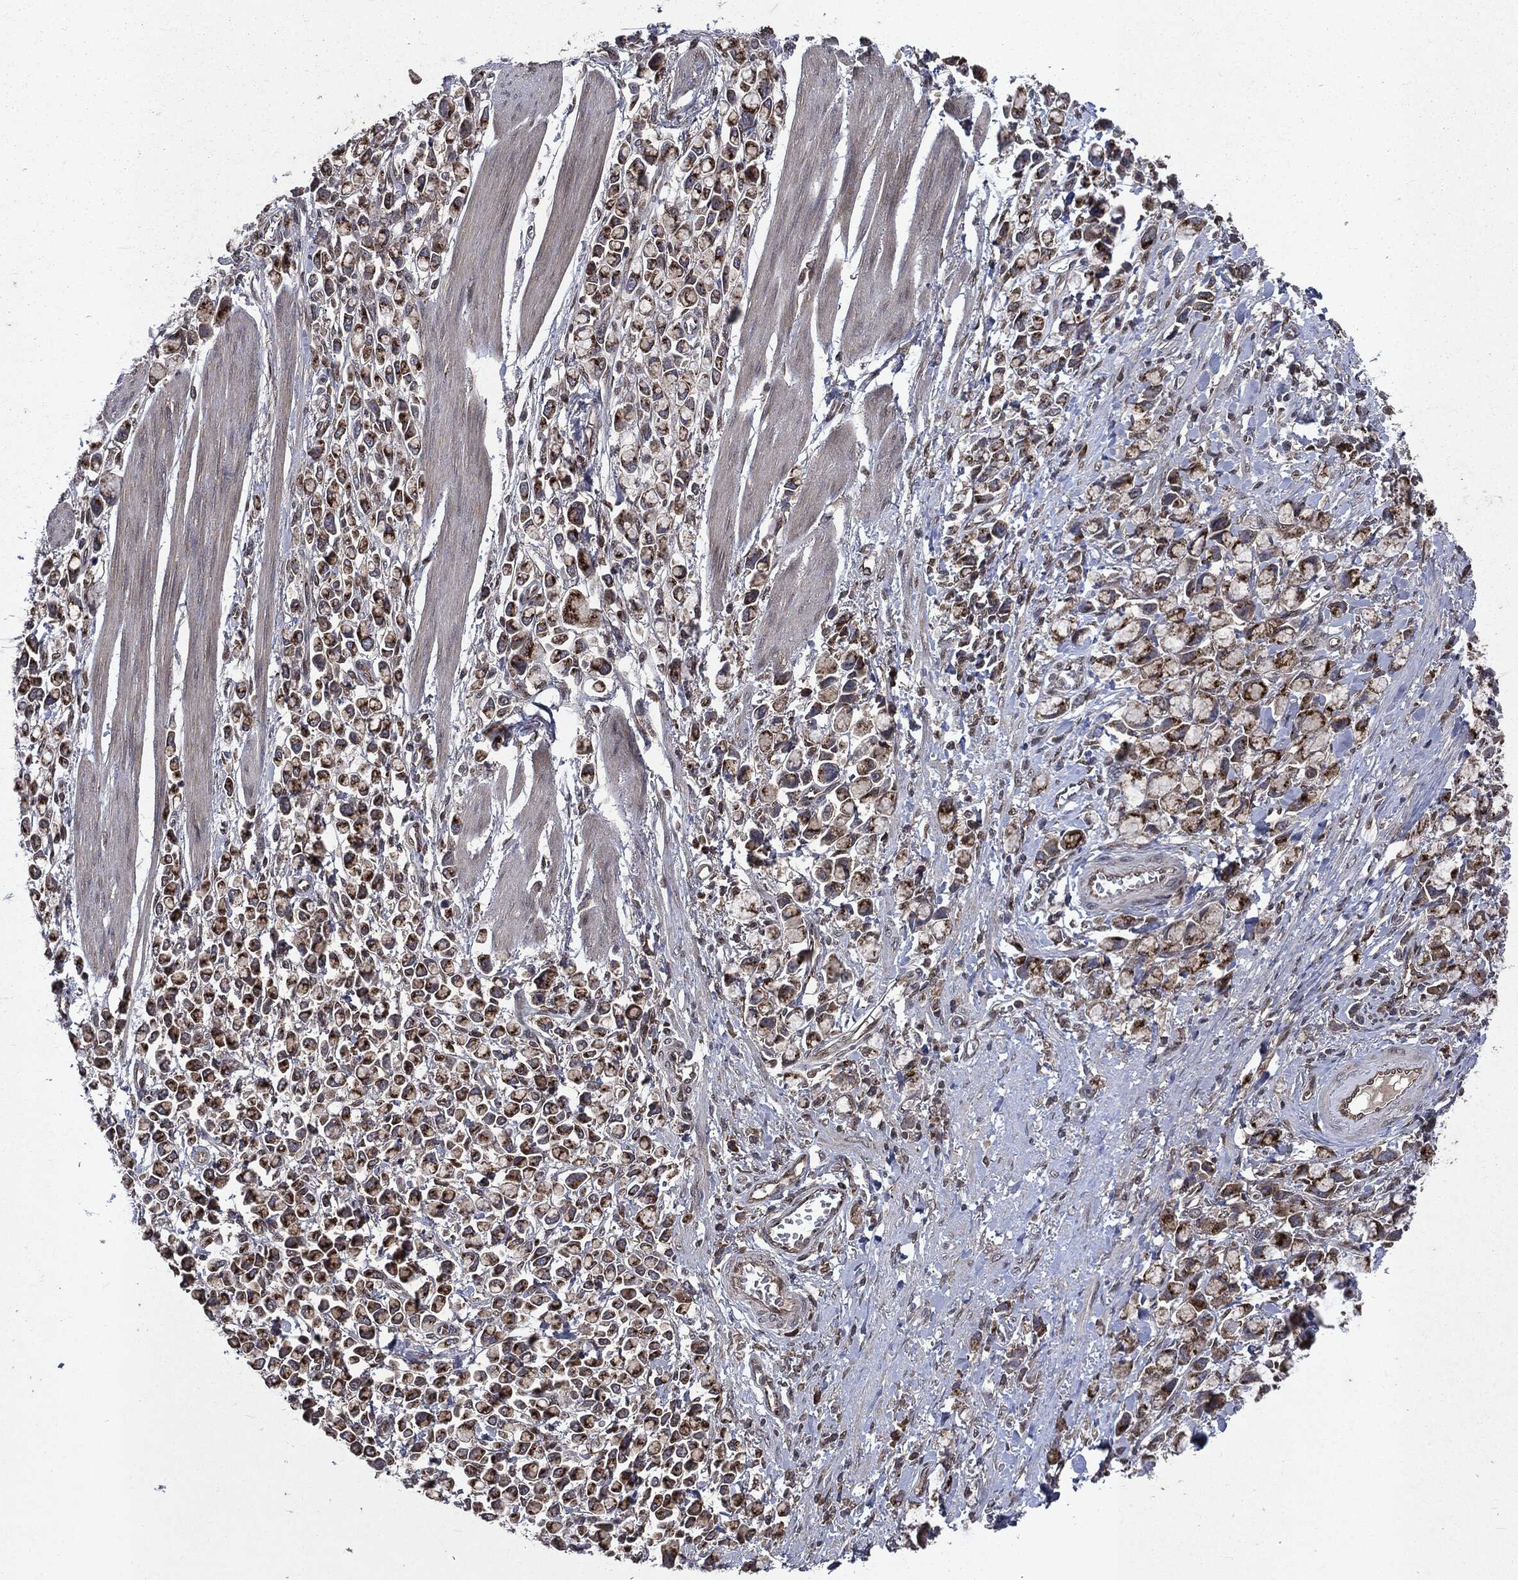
{"staining": {"intensity": "strong", "quantity": ">75%", "location": "cytoplasmic/membranous"}, "tissue": "stomach cancer", "cell_type": "Tumor cells", "image_type": "cancer", "snomed": [{"axis": "morphology", "description": "Adenocarcinoma, NOS"}, {"axis": "topography", "description": "Stomach"}], "caption": "About >75% of tumor cells in stomach cancer demonstrate strong cytoplasmic/membranous protein positivity as visualized by brown immunohistochemical staining.", "gene": "PLPPR2", "patient": {"sex": "female", "age": 81}}